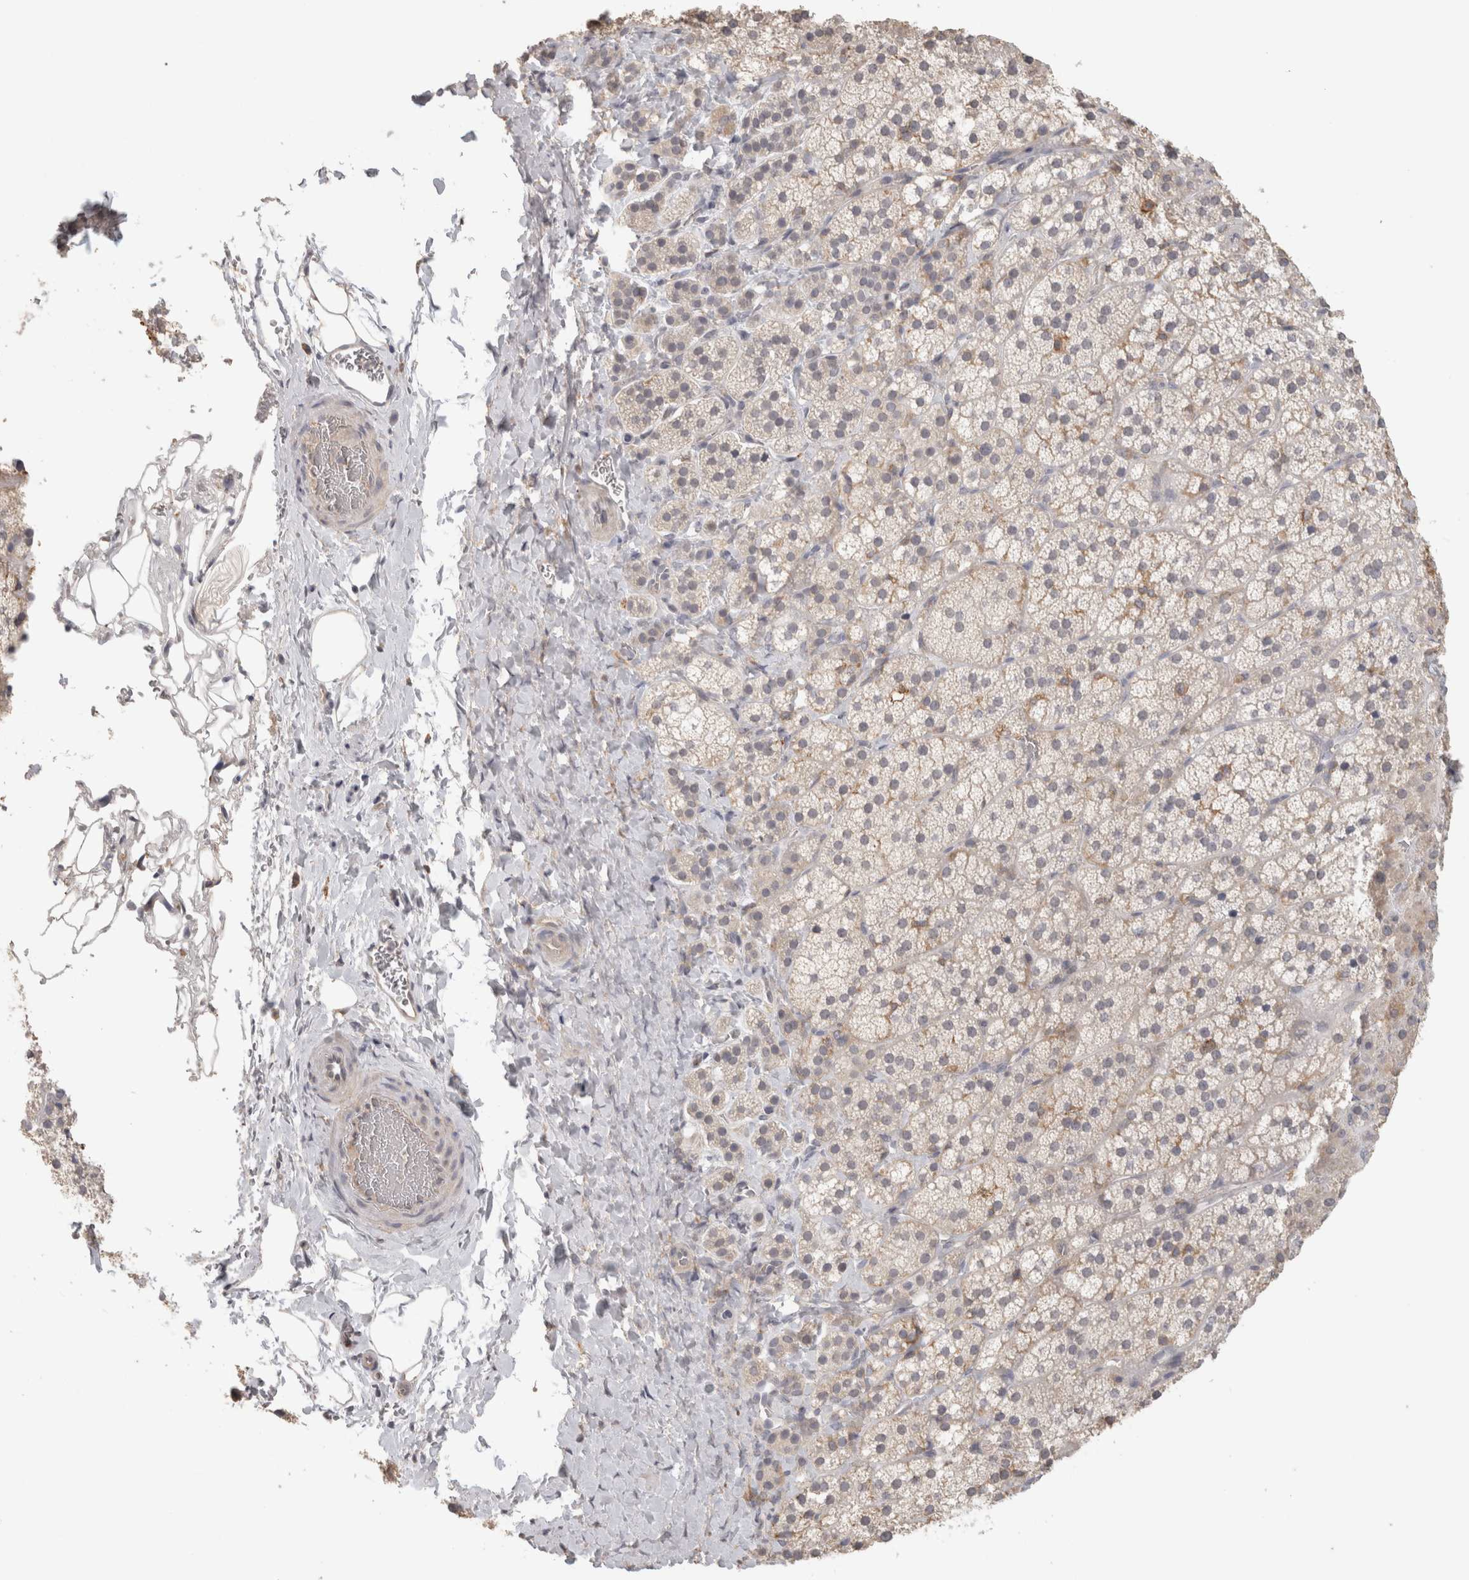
{"staining": {"intensity": "negative", "quantity": "none", "location": "none"}, "tissue": "adrenal gland", "cell_type": "Glandular cells", "image_type": "normal", "snomed": [{"axis": "morphology", "description": "Normal tissue, NOS"}, {"axis": "topography", "description": "Adrenal gland"}], "caption": "Glandular cells are negative for brown protein staining in normal adrenal gland. (Immunohistochemistry (ihc), brightfield microscopy, high magnification).", "gene": "HAVCR2", "patient": {"sex": "female", "age": 44}}